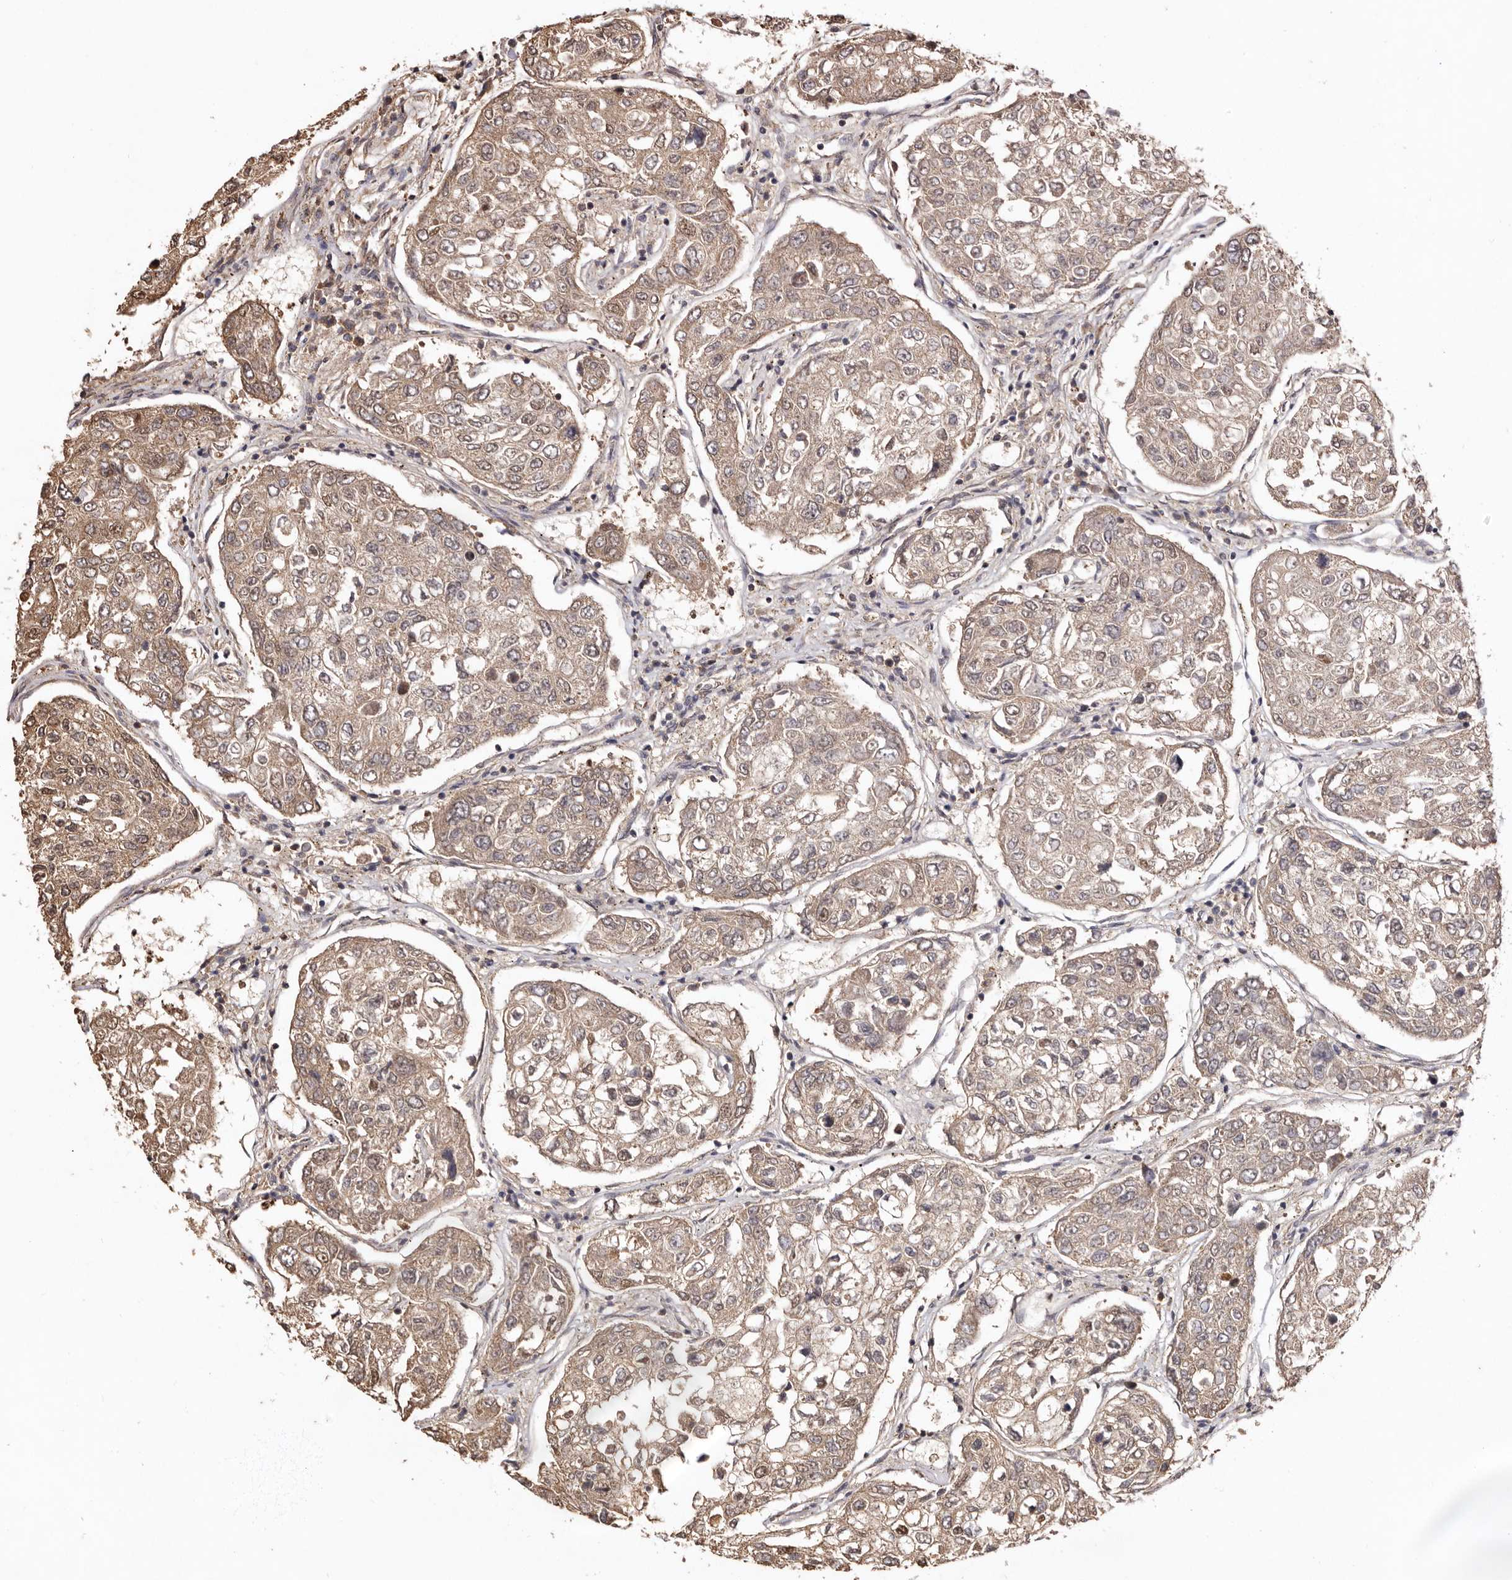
{"staining": {"intensity": "weak", "quantity": ">75%", "location": "nuclear"}, "tissue": "urothelial cancer", "cell_type": "Tumor cells", "image_type": "cancer", "snomed": [{"axis": "morphology", "description": "Urothelial carcinoma, High grade"}, {"axis": "topography", "description": "Lymph node"}, {"axis": "topography", "description": "Urinary bladder"}], "caption": "Human urothelial cancer stained with a brown dye reveals weak nuclear positive positivity in approximately >75% of tumor cells.", "gene": "NOTCH1", "patient": {"sex": "male", "age": 51}}